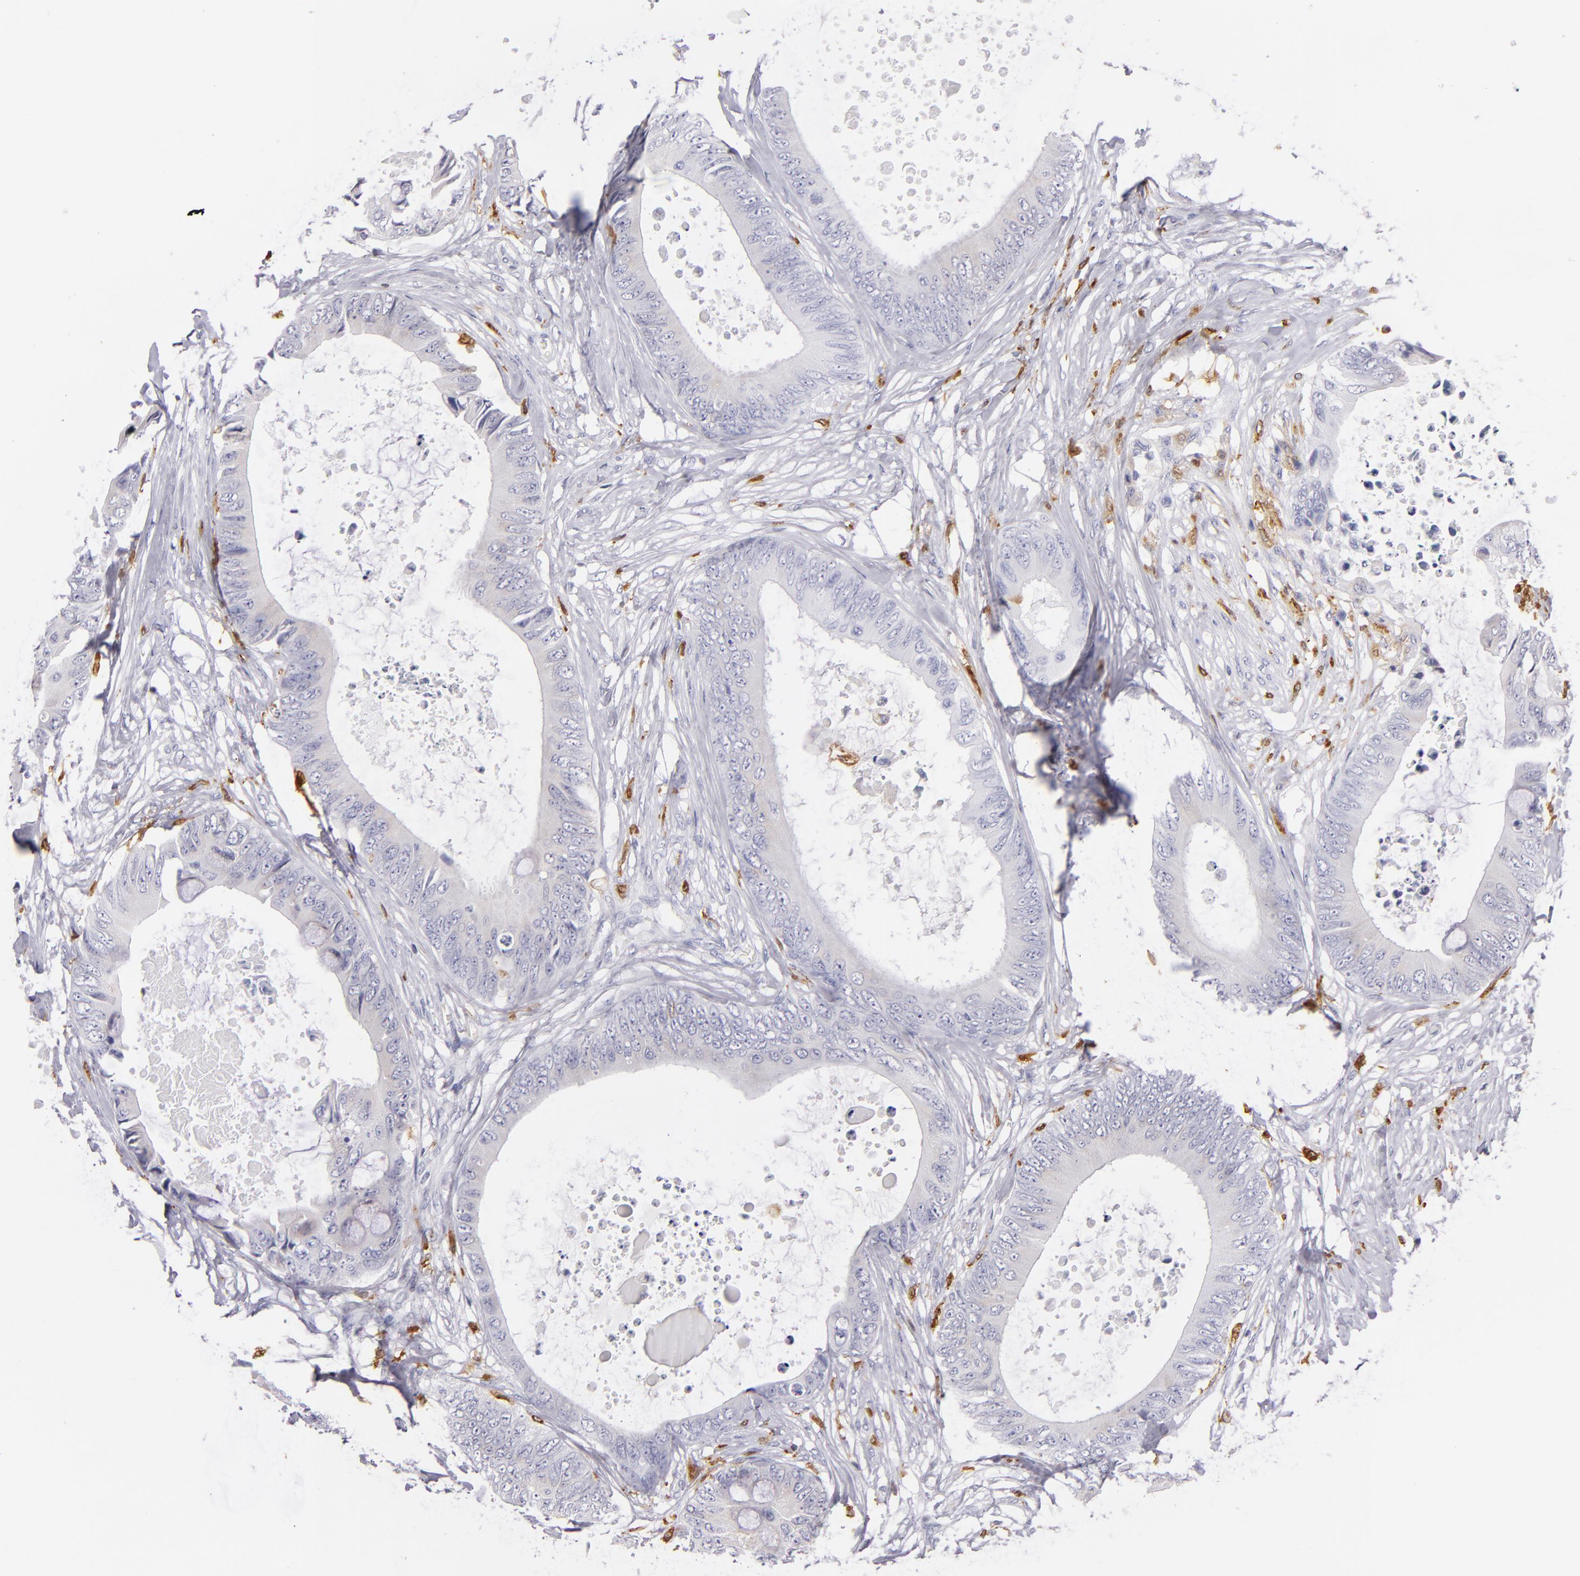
{"staining": {"intensity": "negative", "quantity": "none", "location": "none"}, "tissue": "colorectal cancer", "cell_type": "Tumor cells", "image_type": "cancer", "snomed": [{"axis": "morphology", "description": "Normal tissue, NOS"}, {"axis": "morphology", "description": "Adenocarcinoma, NOS"}, {"axis": "topography", "description": "Rectum"}, {"axis": "topography", "description": "Peripheral nerve tissue"}], "caption": "Image shows no protein positivity in tumor cells of colorectal adenocarcinoma tissue.", "gene": "CD74", "patient": {"sex": "female", "age": 77}}